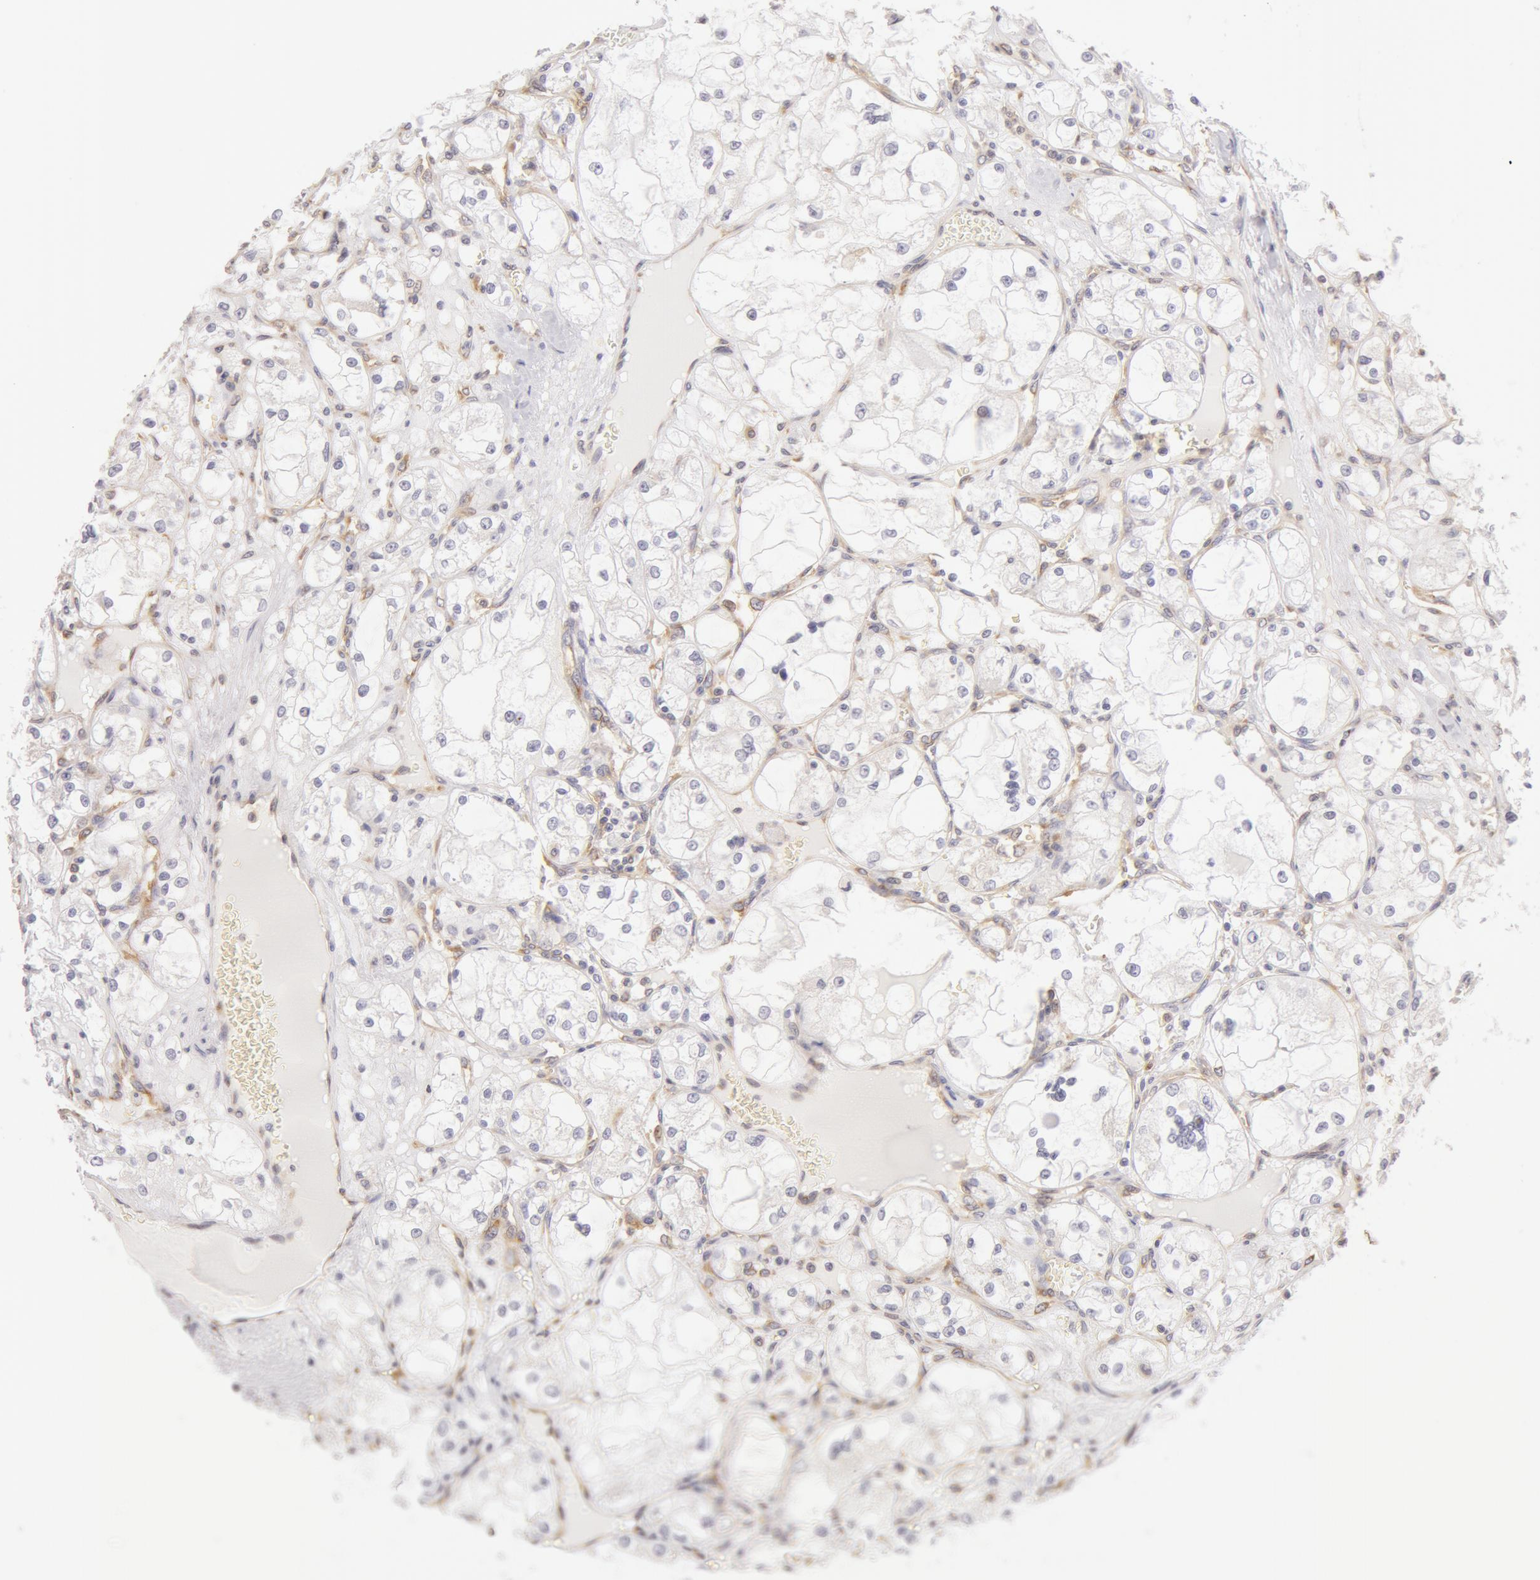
{"staining": {"intensity": "negative", "quantity": "none", "location": "none"}, "tissue": "renal cancer", "cell_type": "Tumor cells", "image_type": "cancer", "snomed": [{"axis": "morphology", "description": "Adenocarcinoma, NOS"}, {"axis": "topography", "description": "Kidney"}], "caption": "A photomicrograph of human adenocarcinoma (renal) is negative for staining in tumor cells.", "gene": "DDX3Y", "patient": {"sex": "male", "age": 61}}